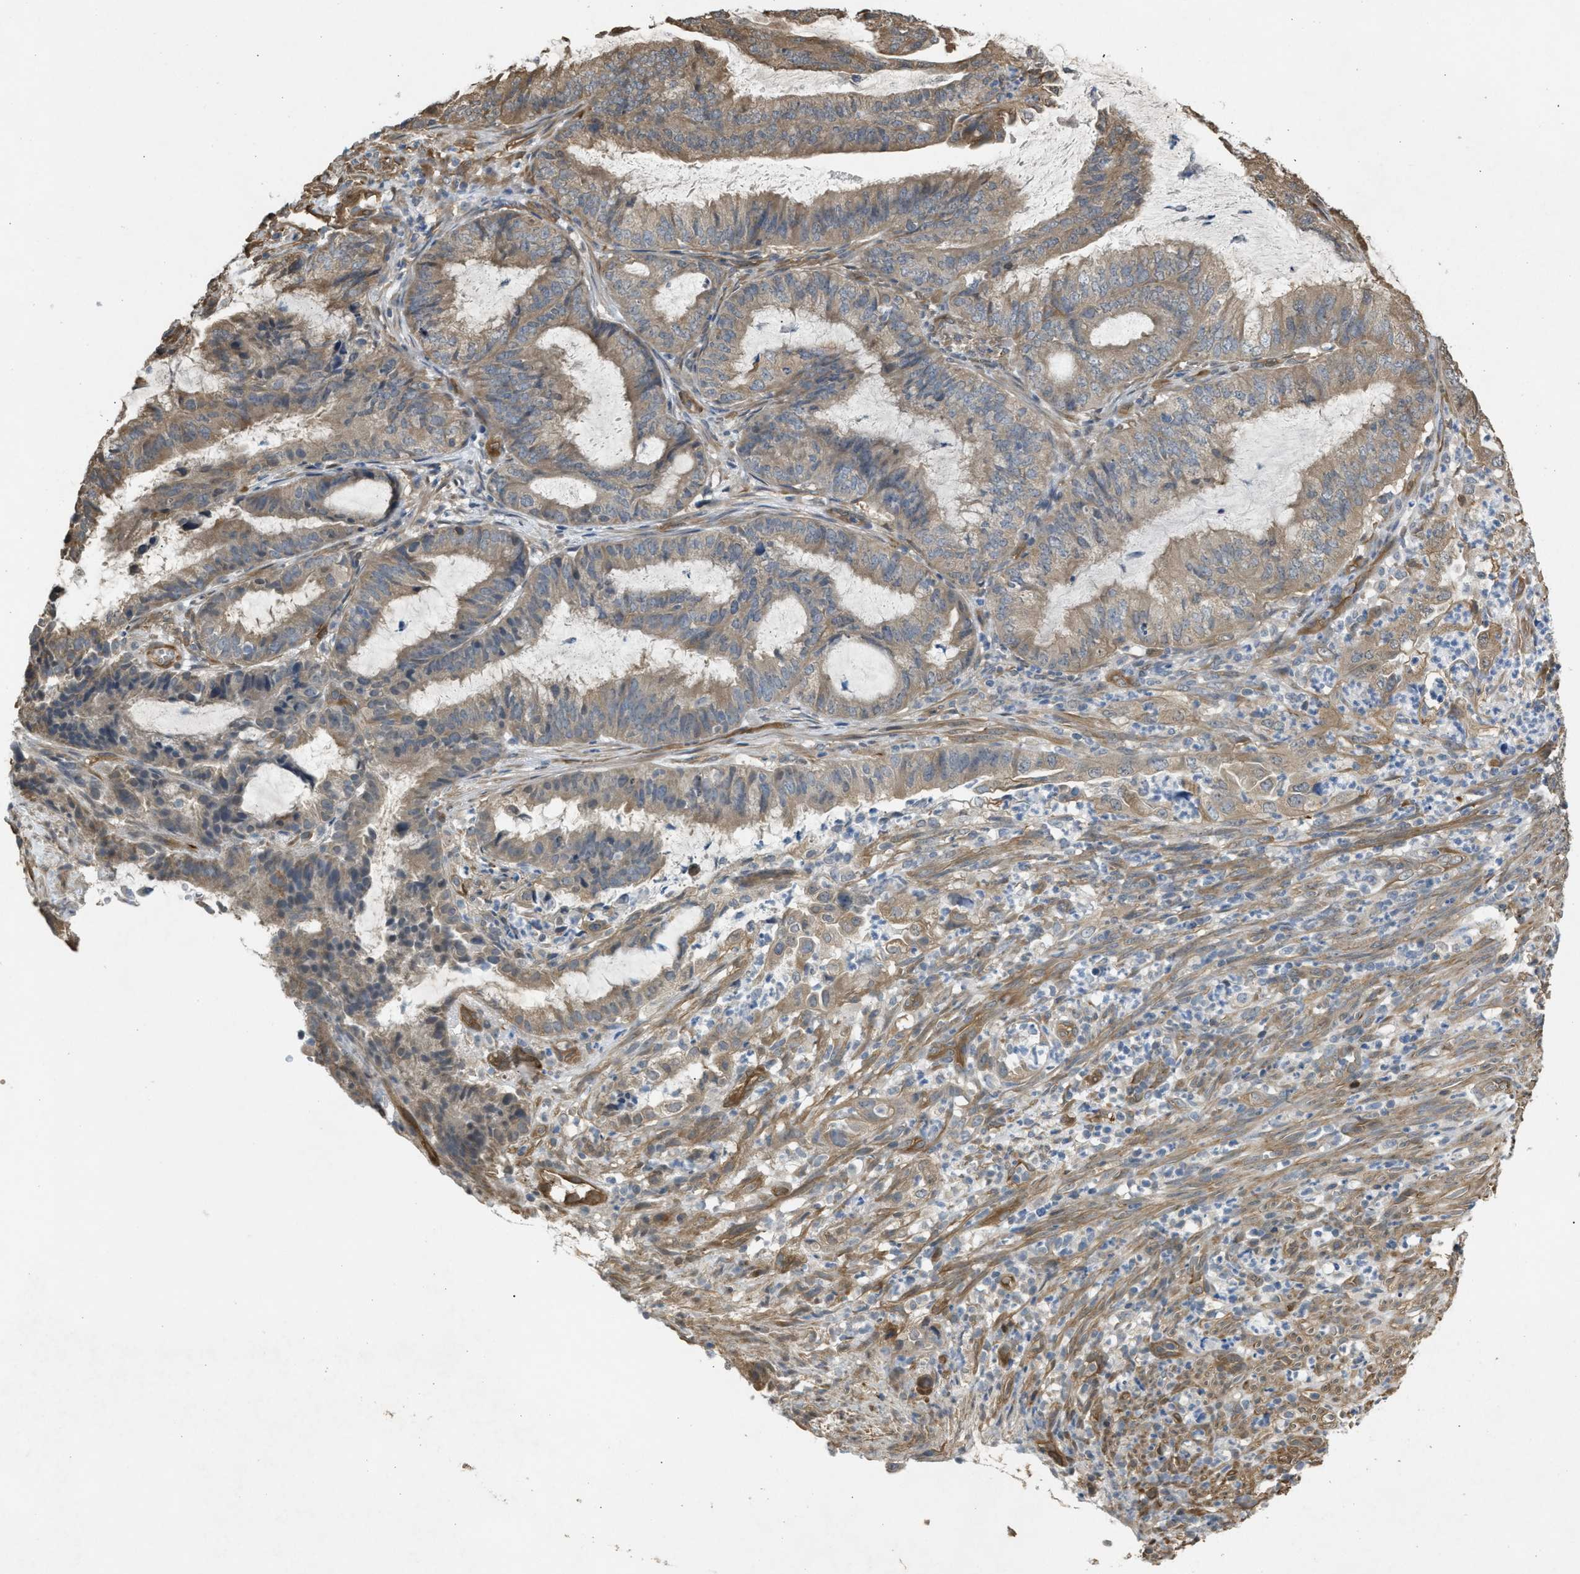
{"staining": {"intensity": "weak", "quantity": ">75%", "location": "cytoplasmic/membranous"}, "tissue": "endometrial cancer", "cell_type": "Tumor cells", "image_type": "cancer", "snomed": [{"axis": "morphology", "description": "Adenocarcinoma, NOS"}, {"axis": "topography", "description": "Endometrium"}], "caption": "Immunohistochemistry staining of endometrial cancer (adenocarcinoma), which reveals low levels of weak cytoplasmic/membranous positivity in about >75% of tumor cells indicating weak cytoplasmic/membranous protein positivity. The staining was performed using DAB (brown) for protein detection and nuclei were counterstained in hematoxylin (blue).", "gene": "BAG3", "patient": {"sex": "female", "age": 51}}